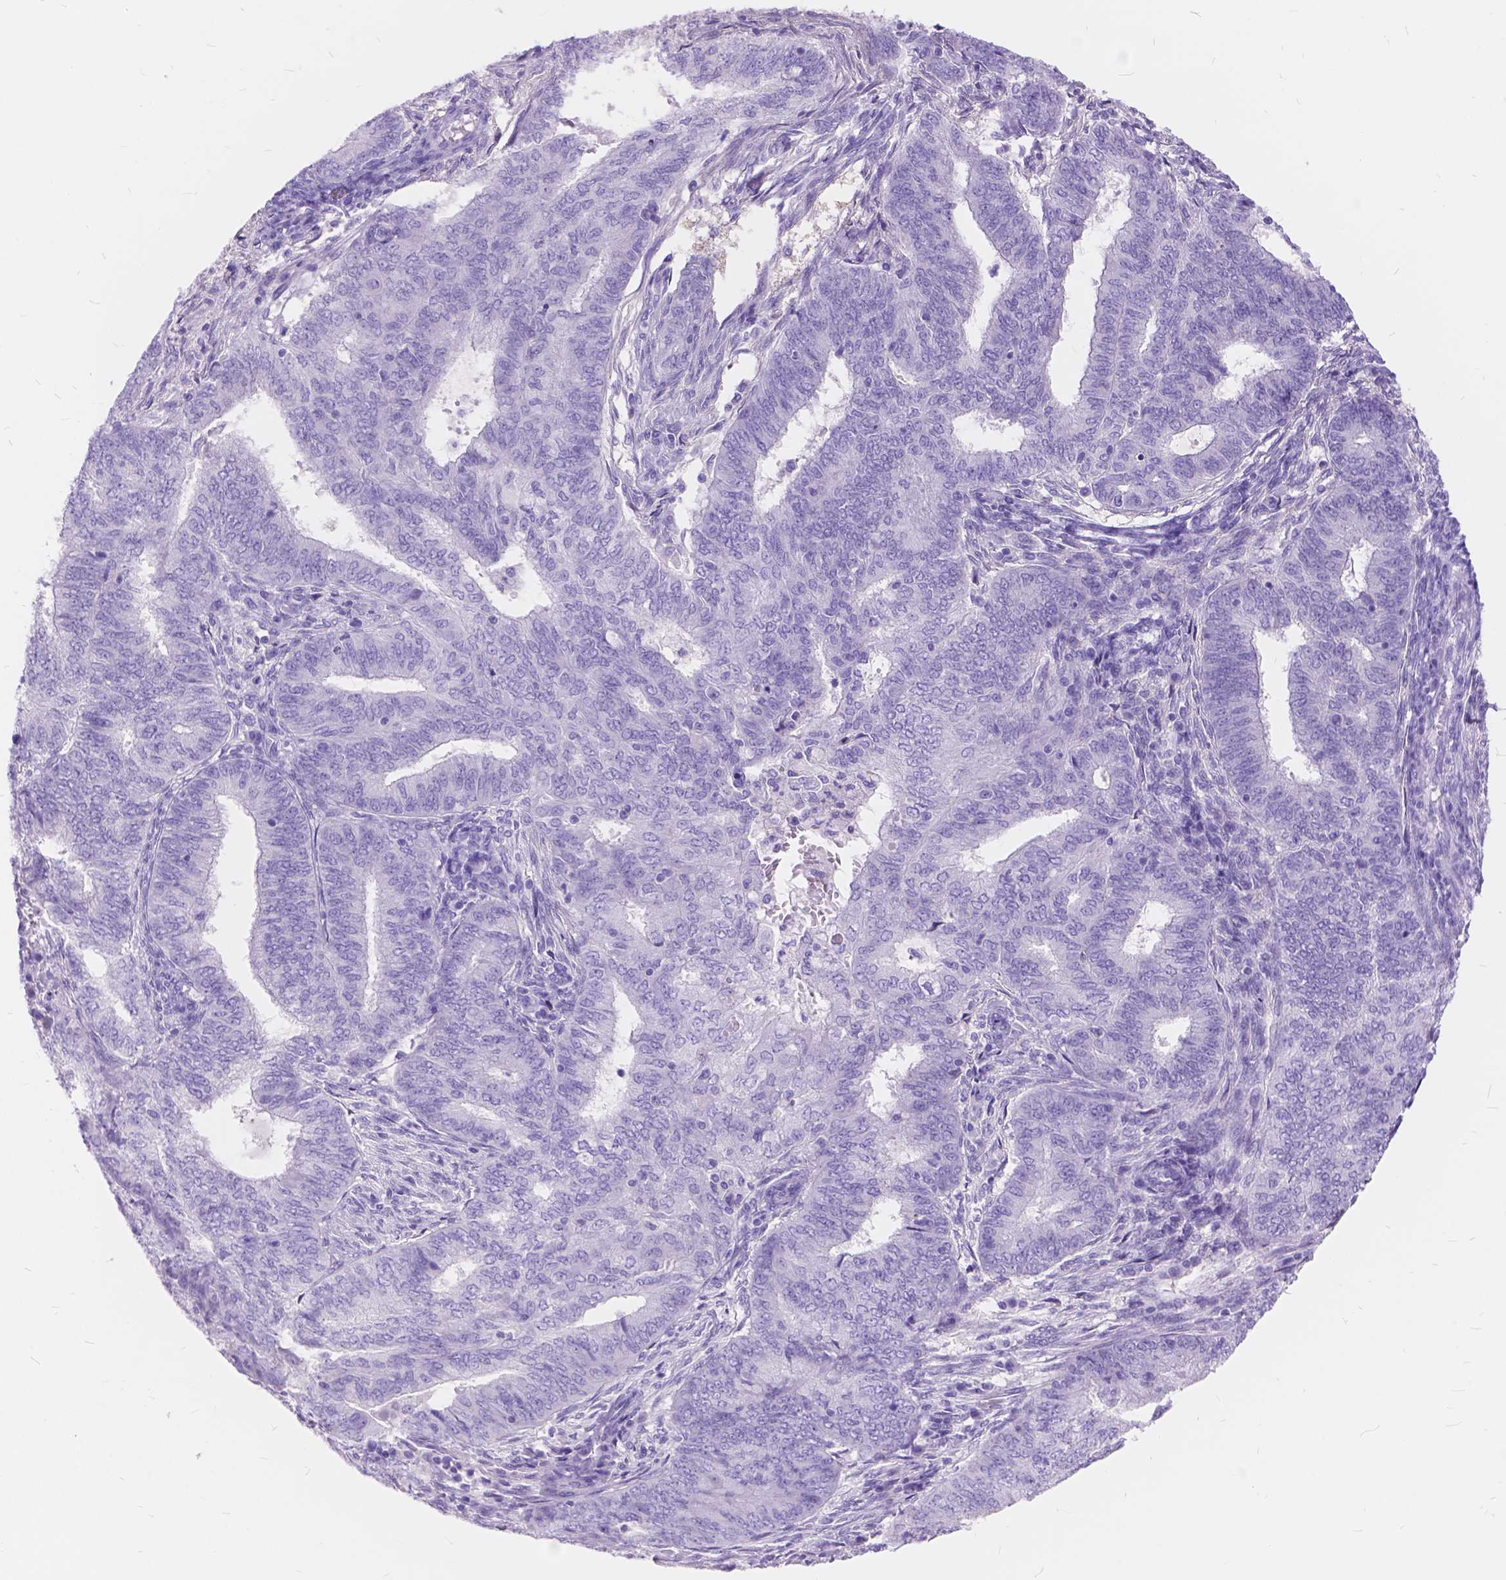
{"staining": {"intensity": "negative", "quantity": "none", "location": "none"}, "tissue": "endometrial cancer", "cell_type": "Tumor cells", "image_type": "cancer", "snomed": [{"axis": "morphology", "description": "Adenocarcinoma, NOS"}, {"axis": "topography", "description": "Endometrium"}], "caption": "High magnification brightfield microscopy of adenocarcinoma (endometrial) stained with DAB (brown) and counterstained with hematoxylin (blue): tumor cells show no significant staining.", "gene": "FOXL2", "patient": {"sex": "female", "age": 62}}